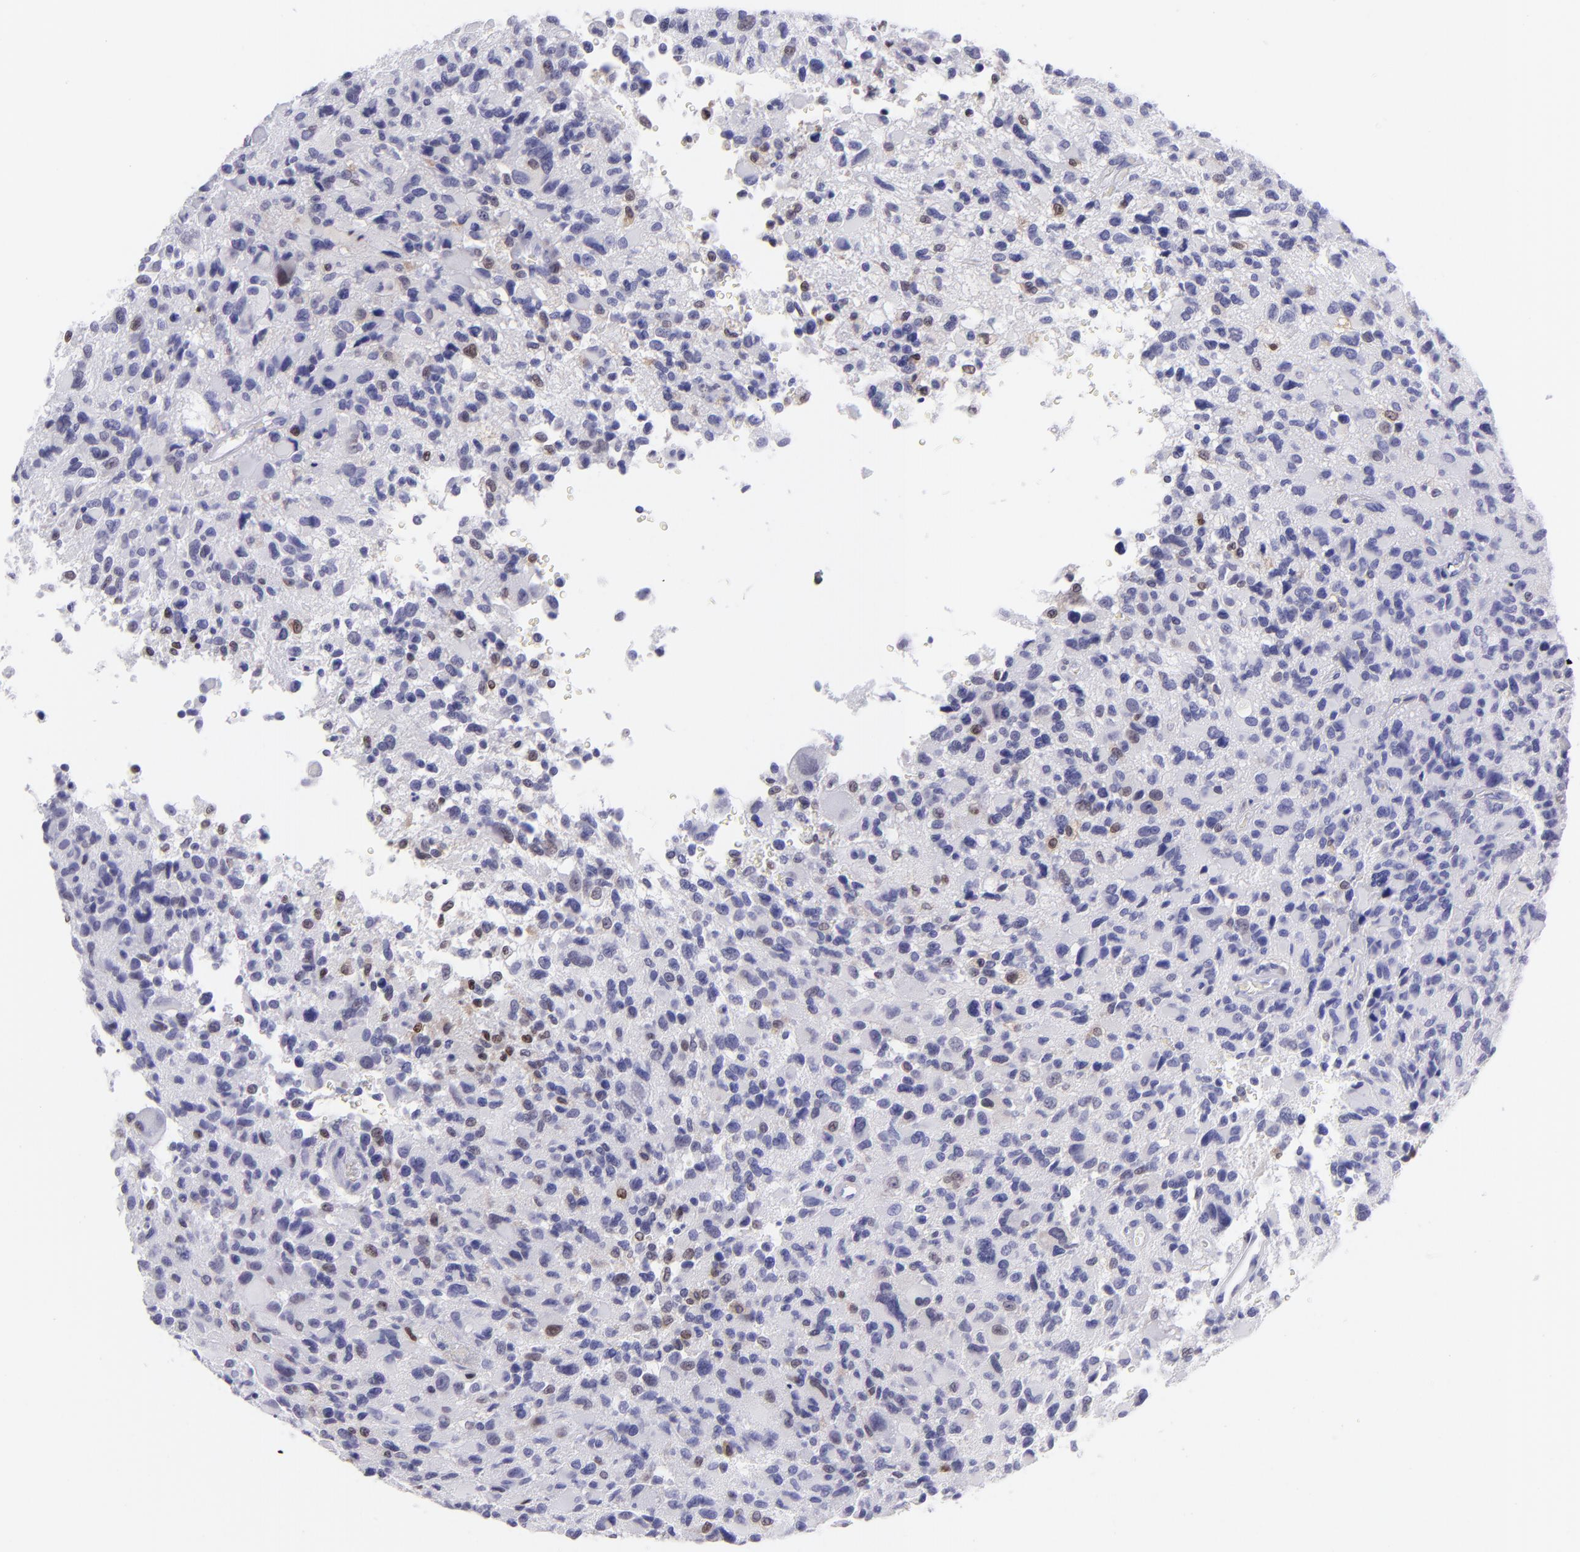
{"staining": {"intensity": "negative", "quantity": "none", "location": "none"}, "tissue": "glioma", "cell_type": "Tumor cells", "image_type": "cancer", "snomed": [{"axis": "morphology", "description": "Glioma, malignant, High grade"}, {"axis": "topography", "description": "Brain"}], "caption": "Tumor cells are negative for protein expression in human high-grade glioma (malignant).", "gene": "MITF", "patient": {"sex": "male", "age": 69}}